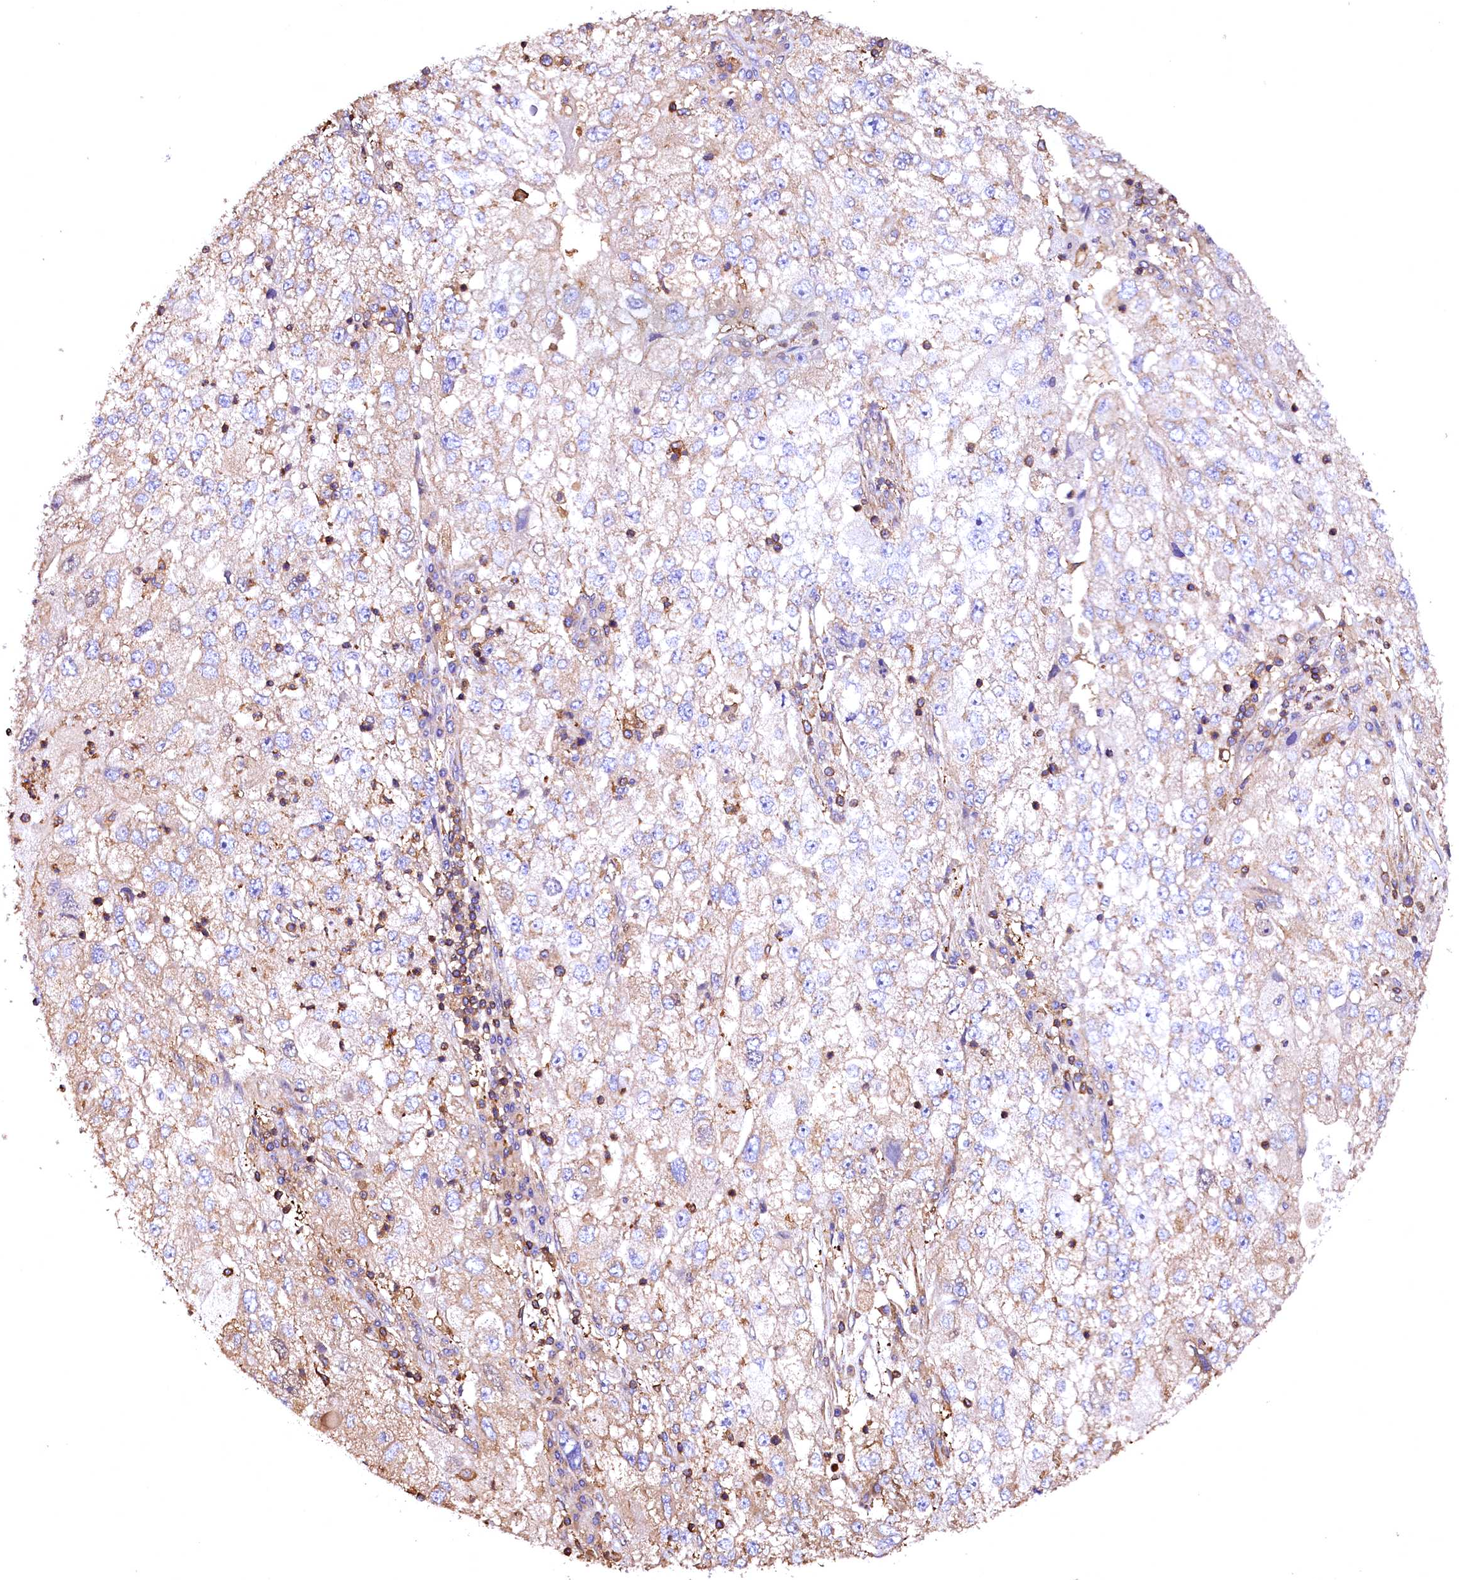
{"staining": {"intensity": "moderate", "quantity": "<25%", "location": "cytoplasmic/membranous"}, "tissue": "endometrial cancer", "cell_type": "Tumor cells", "image_type": "cancer", "snomed": [{"axis": "morphology", "description": "Adenocarcinoma, NOS"}, {"axis": "topography", "description": "Endometrium"}], "caption": "Brown immunohistochemical staining in human adenocarcinoma (endometrial) demonstrates moderate cytoplasmic/membranous positivity in approximately <25% of tumor cells.", "gene": "RARS2", "patient": {"sex": "female", "age": 49}}